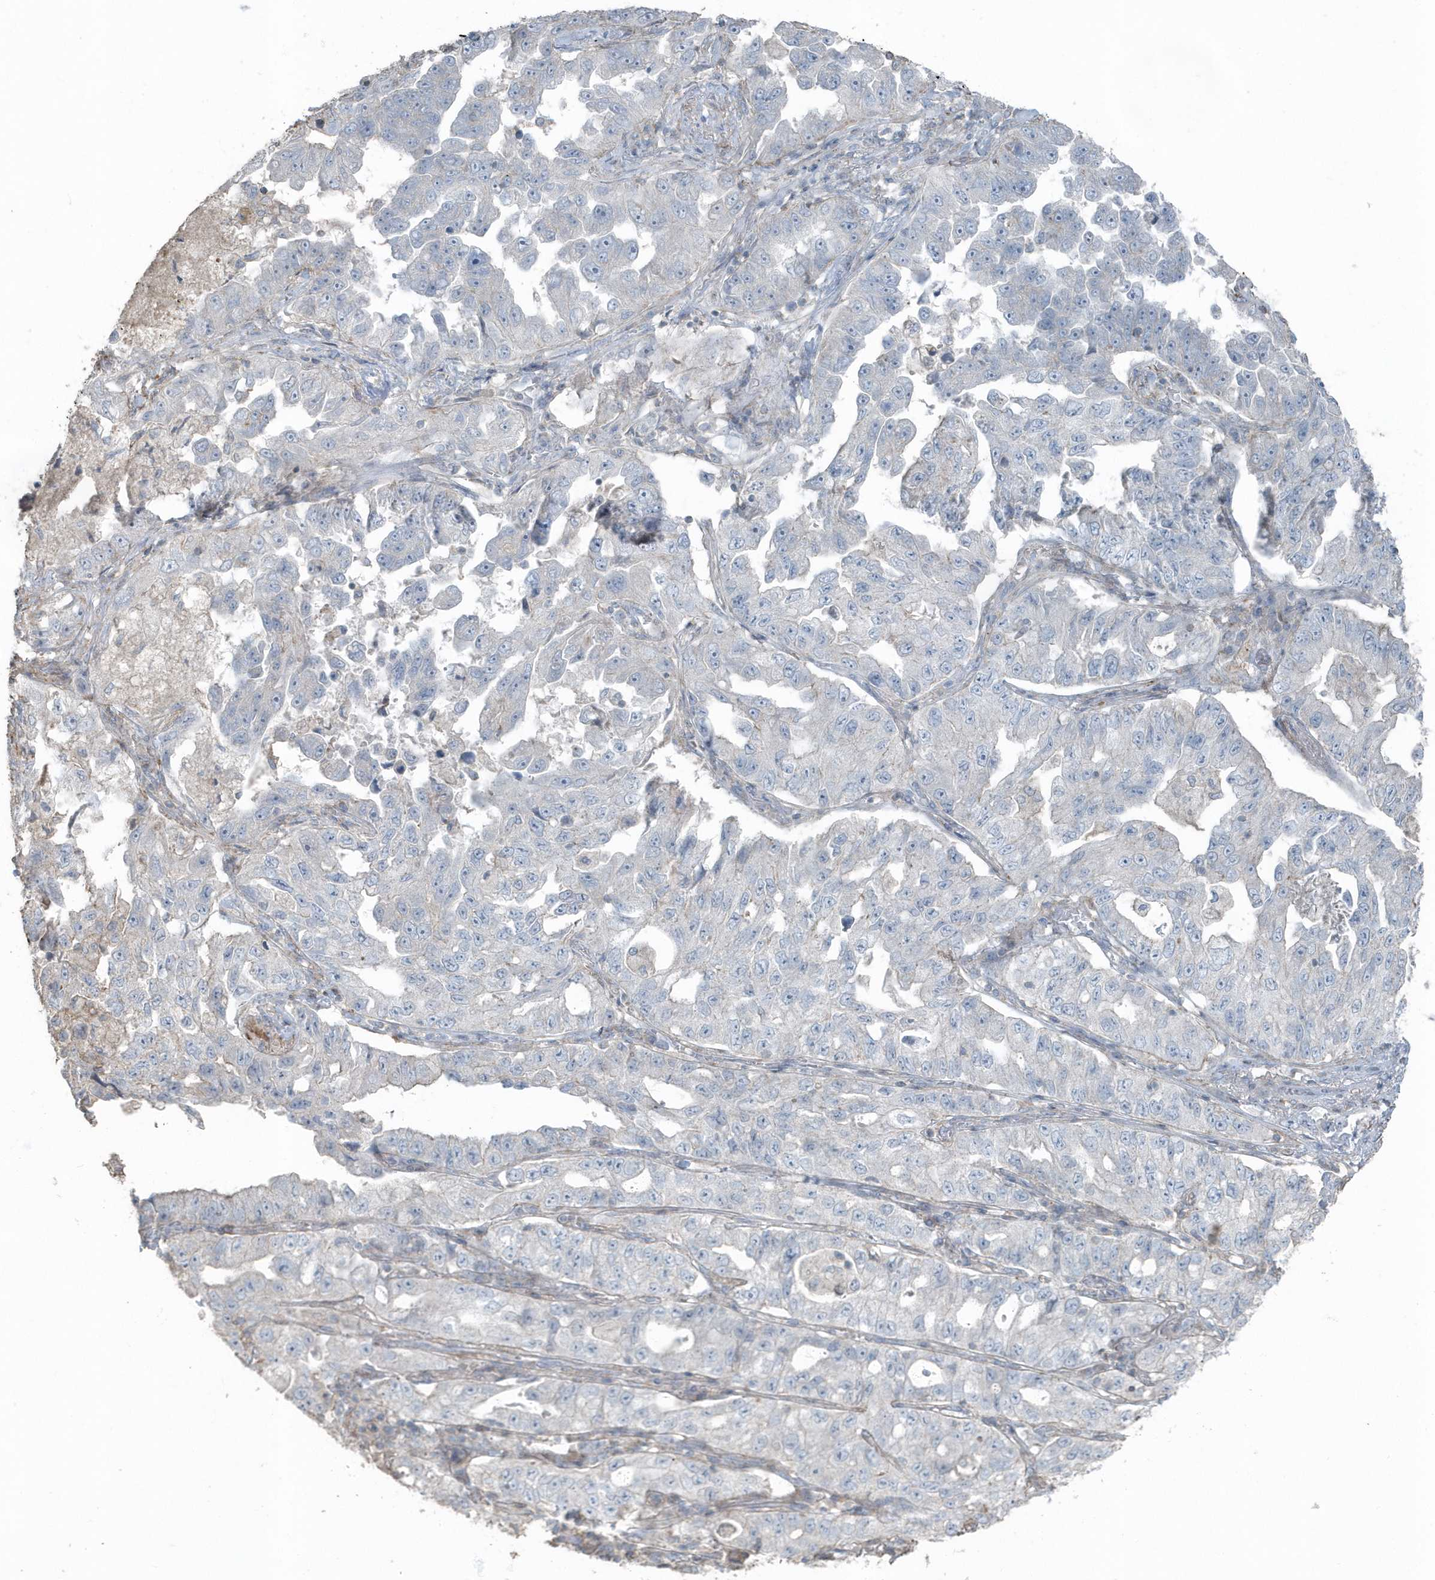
{"staining": {"intensity": "negative", "quantity": "none", "location": "none"}, "tissue": "lung cancer", "cell_type": "Tumor cells", "image_type": "cancer", "snomed": [{"axis": "morphology", "description": "Adenocarcinoma, NOS"}, {"axis": "topography", "description": "Lung"}], "caption": "Immunohistochemistry (IHC) of human lung cancer (adenocarcinoma) demonstrates no positivity in tumor cells.", "gene": "ACTC1", "patient": {"sex": "female", "age": 51}}